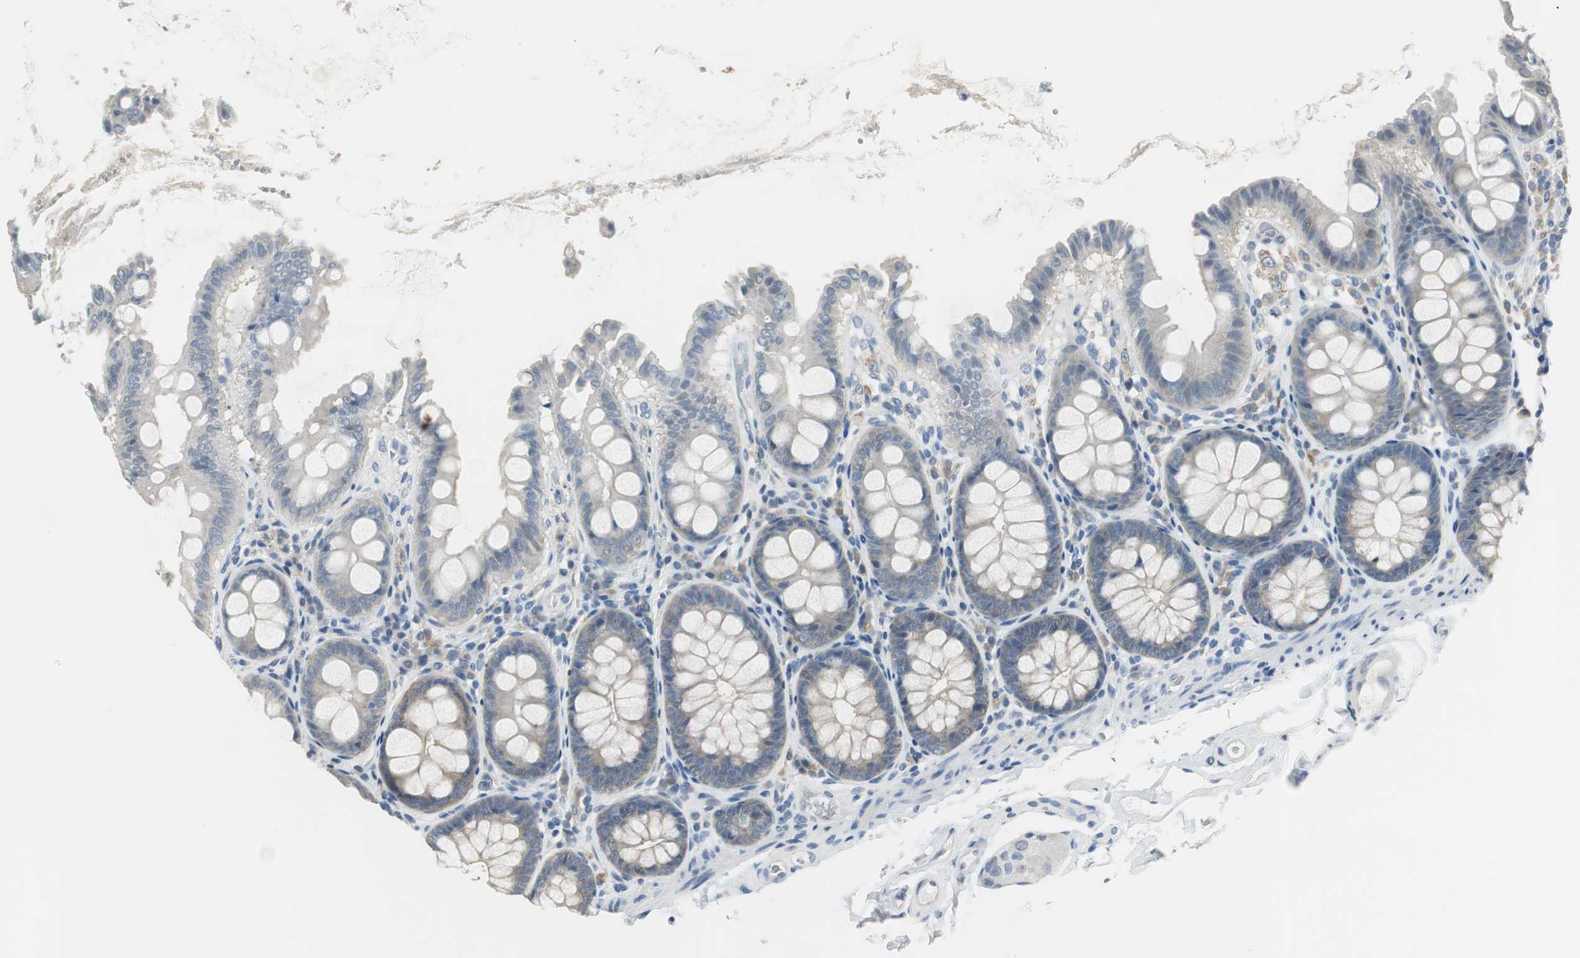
{"staining": {"intensity": "negative", "quantity": "none", "location": "none"}, "tissue": "colon", "cell_type": "Endothelial cells", "image_type": "normal", "snomed": [{"axis": "morphology", "description": "Normal tissue, NOS"}, {"axis": "topography", "description": "Colon"}], "caption": "Colon stained for a protein using immunohistochemistry (IHC) exhibits no positivity endothelial cells.", "gene": "MSTO1", "patient": {"sex": "female", "age": 61}}